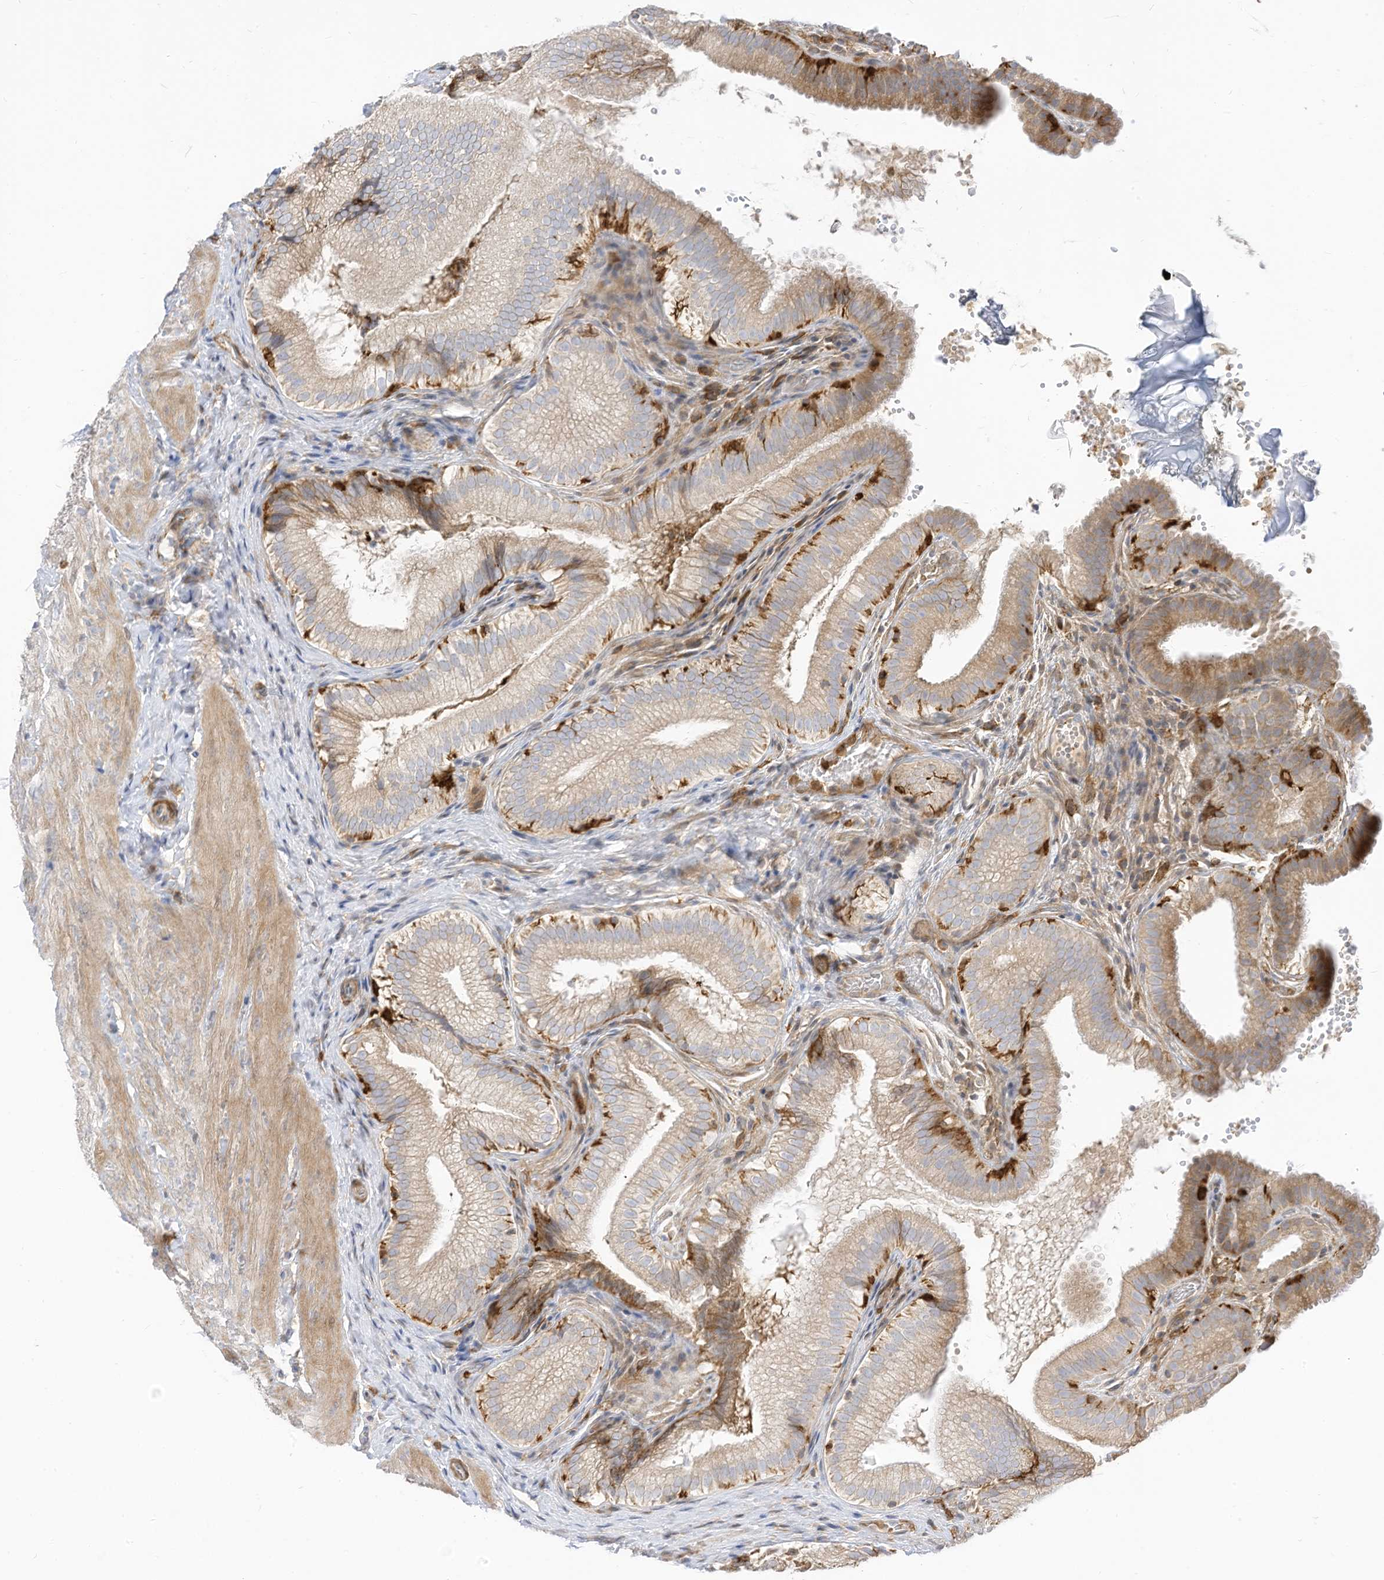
{"staining": {"intensity": "moderate", "quantity": "25%-75%", "location": "cytoplasmic/membranous"}, "tissue": "gallbladder", "cell_type": "Glandular cells", "image_type": "normal", "snomed": [{"axis": "morphology", "description": "Normal tissue, NOS"}, {"axis": "topography", "description": "Gallbladder"}], "caption": "Gallbladder stained for a protein (brown) demonstrates moderate cytoplasmic/membranous positive positivity in approximately 25%-75% of glandular cells.", "gene": "ATP13A1", "patient": {"sex": "female", "age": 30}}